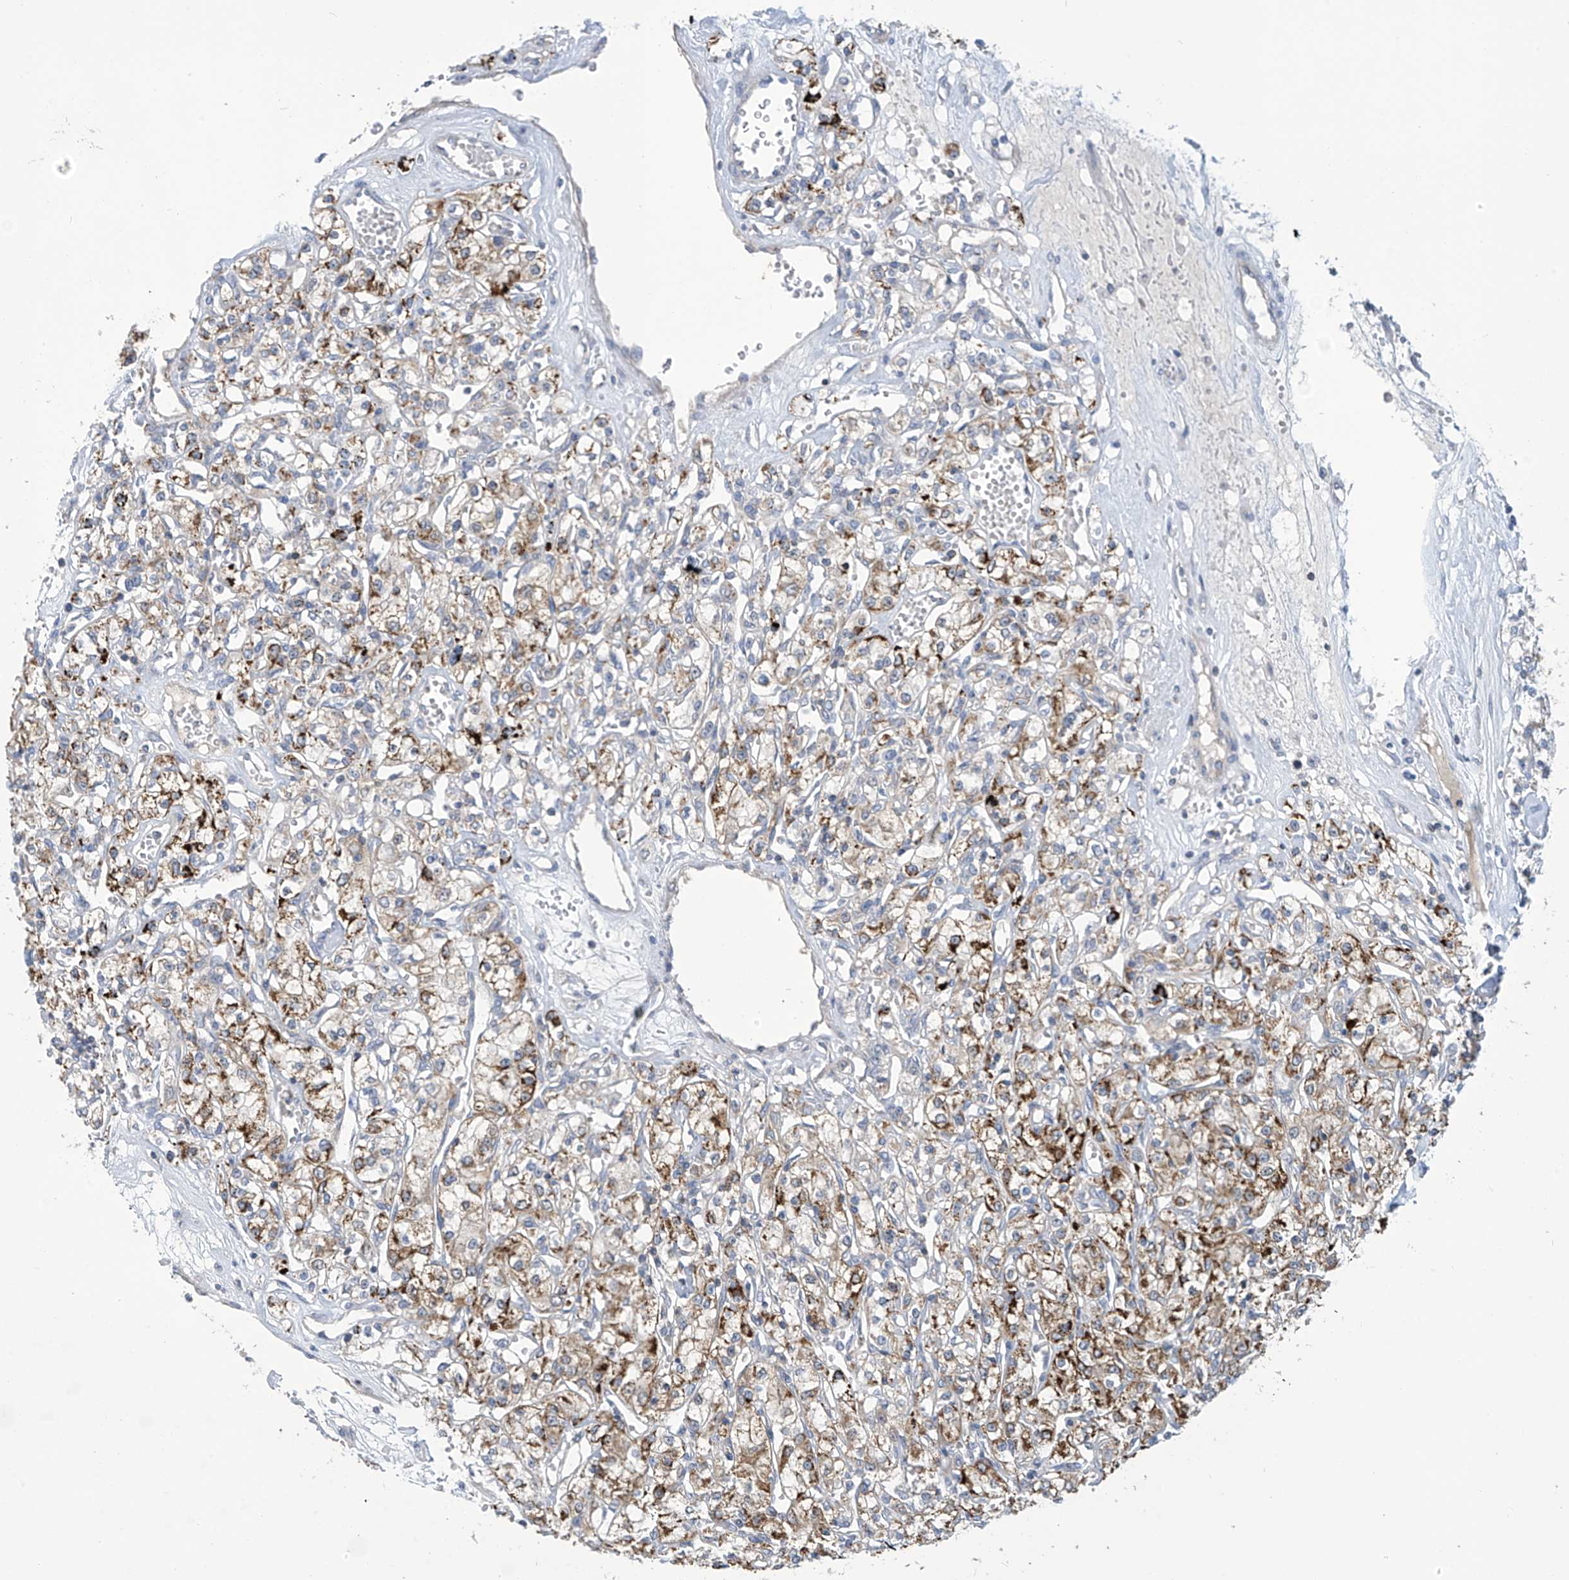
{"staining": {"intensity": "moderate", "quantity": "25%-75%", "location": "cytoplasmic/membranous"}, "tissue": "renal cancer", "cell_type": "Tumor cells", "image_type": "cancer", "snomed": [{"axis": "morphology", "description": "Adenocarcinoma, NOS"}, {"axis": "topography", "description": "Kidney"}], "caption": "Protein staining of renal cancer tissue reveals moderate cytoplasmic/membranous expression in about 25%-75% of tumor cells.", "gene": "IBA57", "patient": {"sex": "female", "age": 59}}